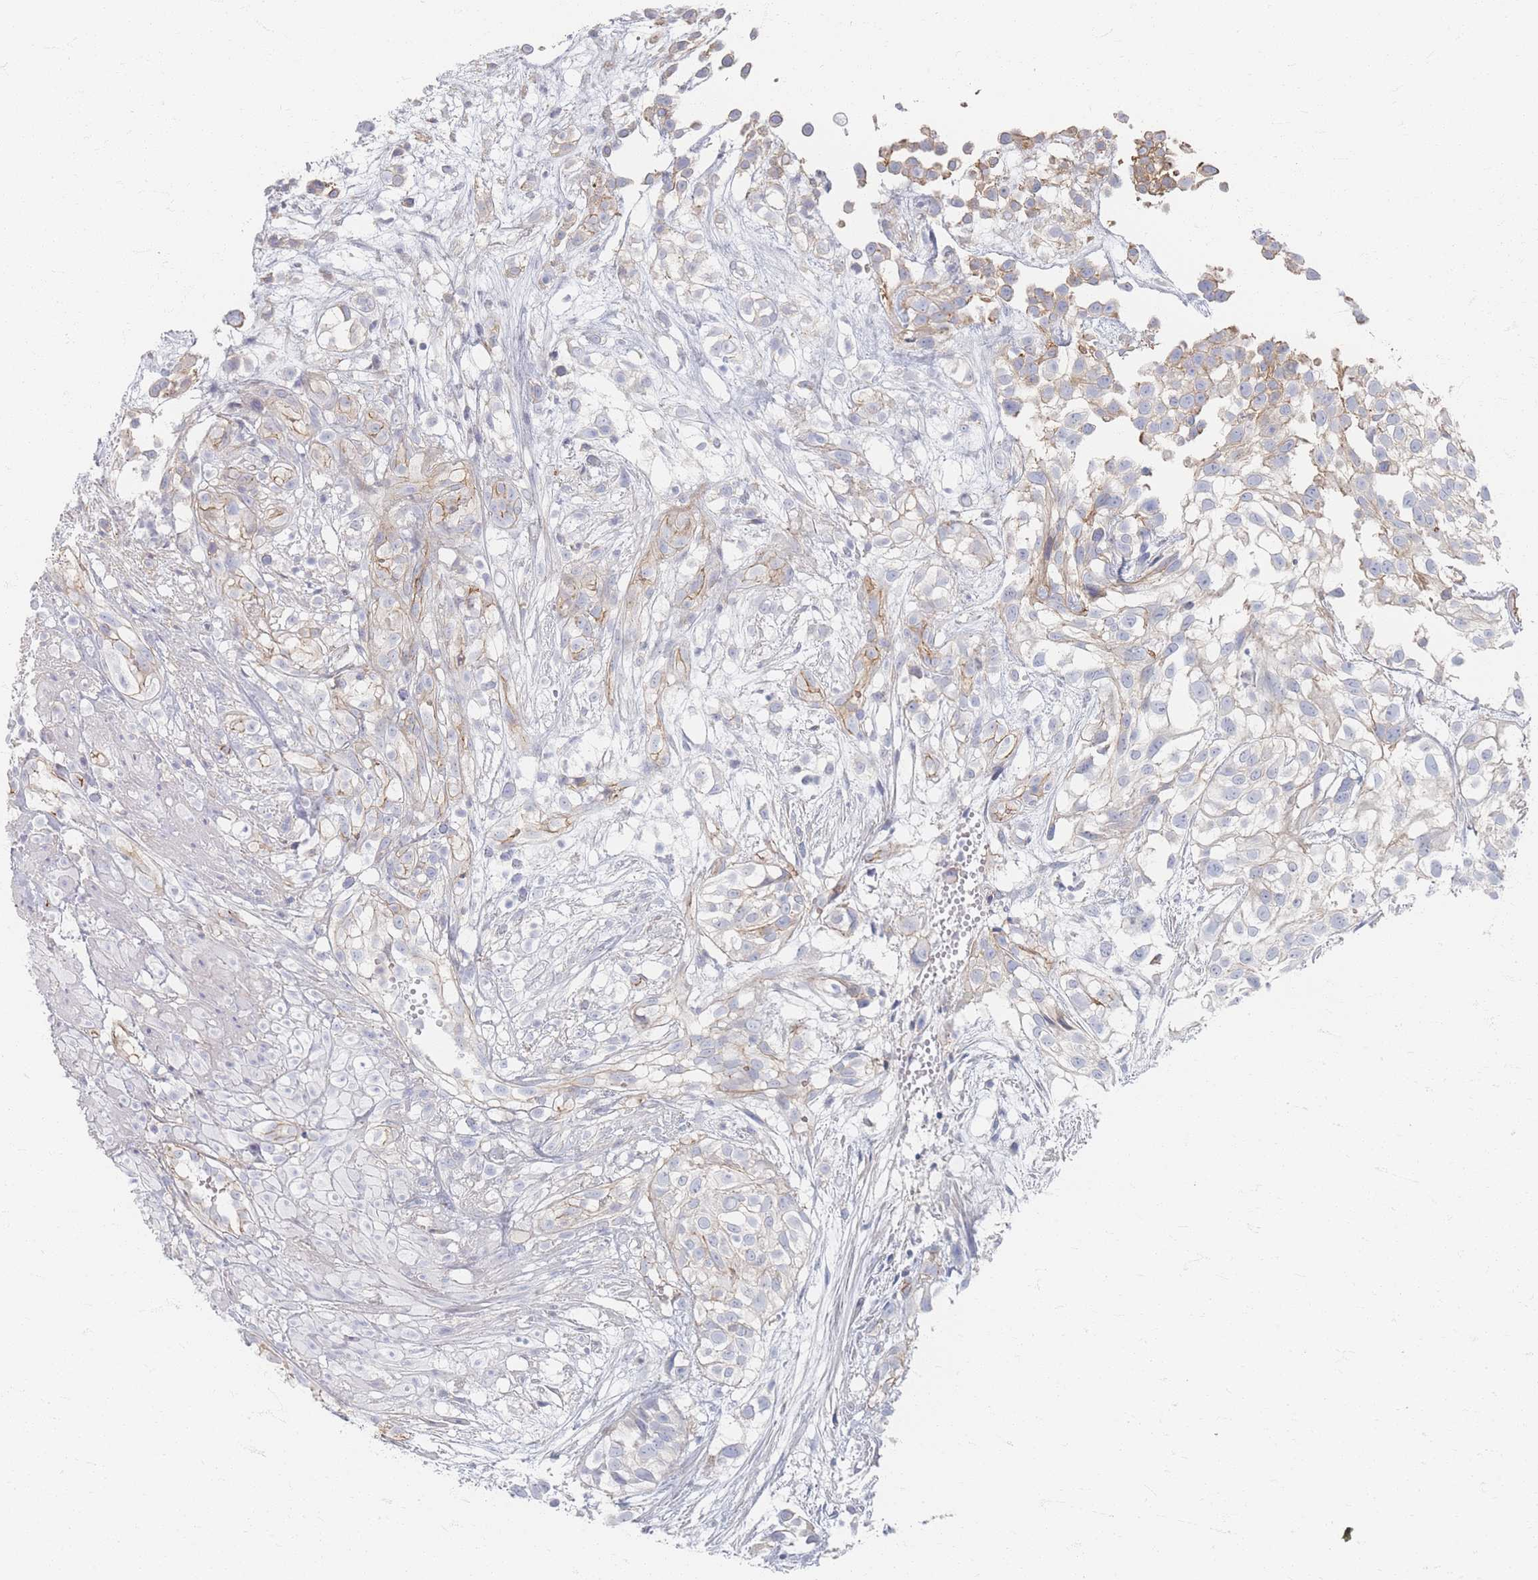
{"staining": {"intensity": "weak", "quantity": "<25%", "location": "cytoplasmic/membranous"}, "tissue": "urothelial cancer", "cell_type": "Tumor cells", "image_type": "cancer", "snomed": [{"axis": "morphology", "description": "Urothelial carcinoma, High grade"}, {"axis": "topography", "description": "Urinary bladder"}], "caption": "High magnification brightfield microscopy of urothelial cancer stained with DAB (3,3'-diaminobenzidine) (brown) and counterstained with hematoxylin (blue): tumor cells show no significant staining.", "gene": "GNB1", "patient": {"sex": "male", "age": 56}}